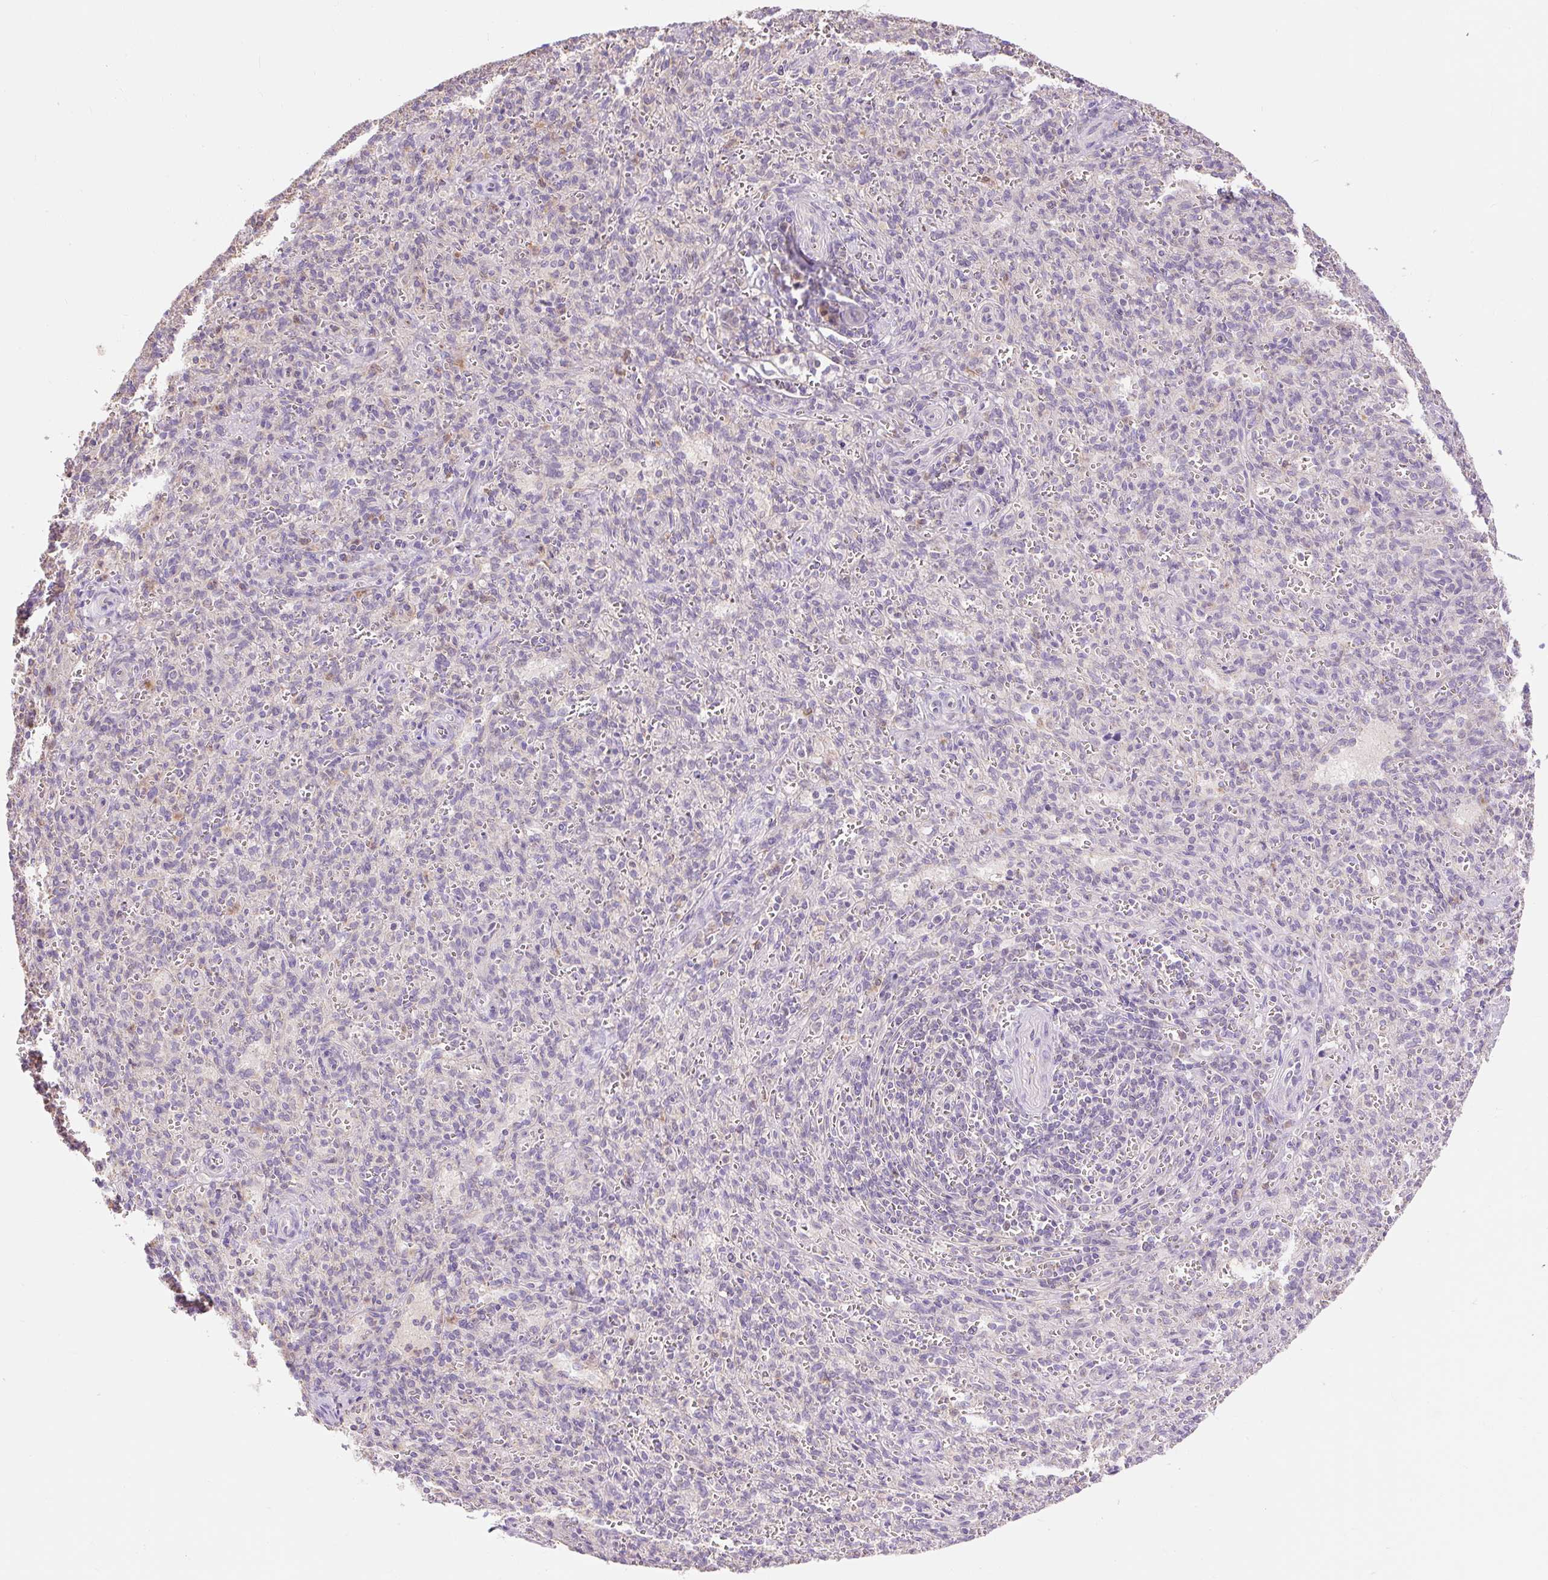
{"staining": {"intensity": "negative", "quantity": "none", "location": "none"}, "tissue": "spleen", "cell_type": "Cells in red pulp", "image_type": "normal", "snomed": [{"axis": "morphology", "description": "Normal tissue, NOS"}, {"axis": "topography", "description": "Spleen"}], "caption": "IHC of benign human spleen reveals no positivity in cells in red pulp.", "gene": "DHX35", "patient": {"sex": "female", "age": 26}}